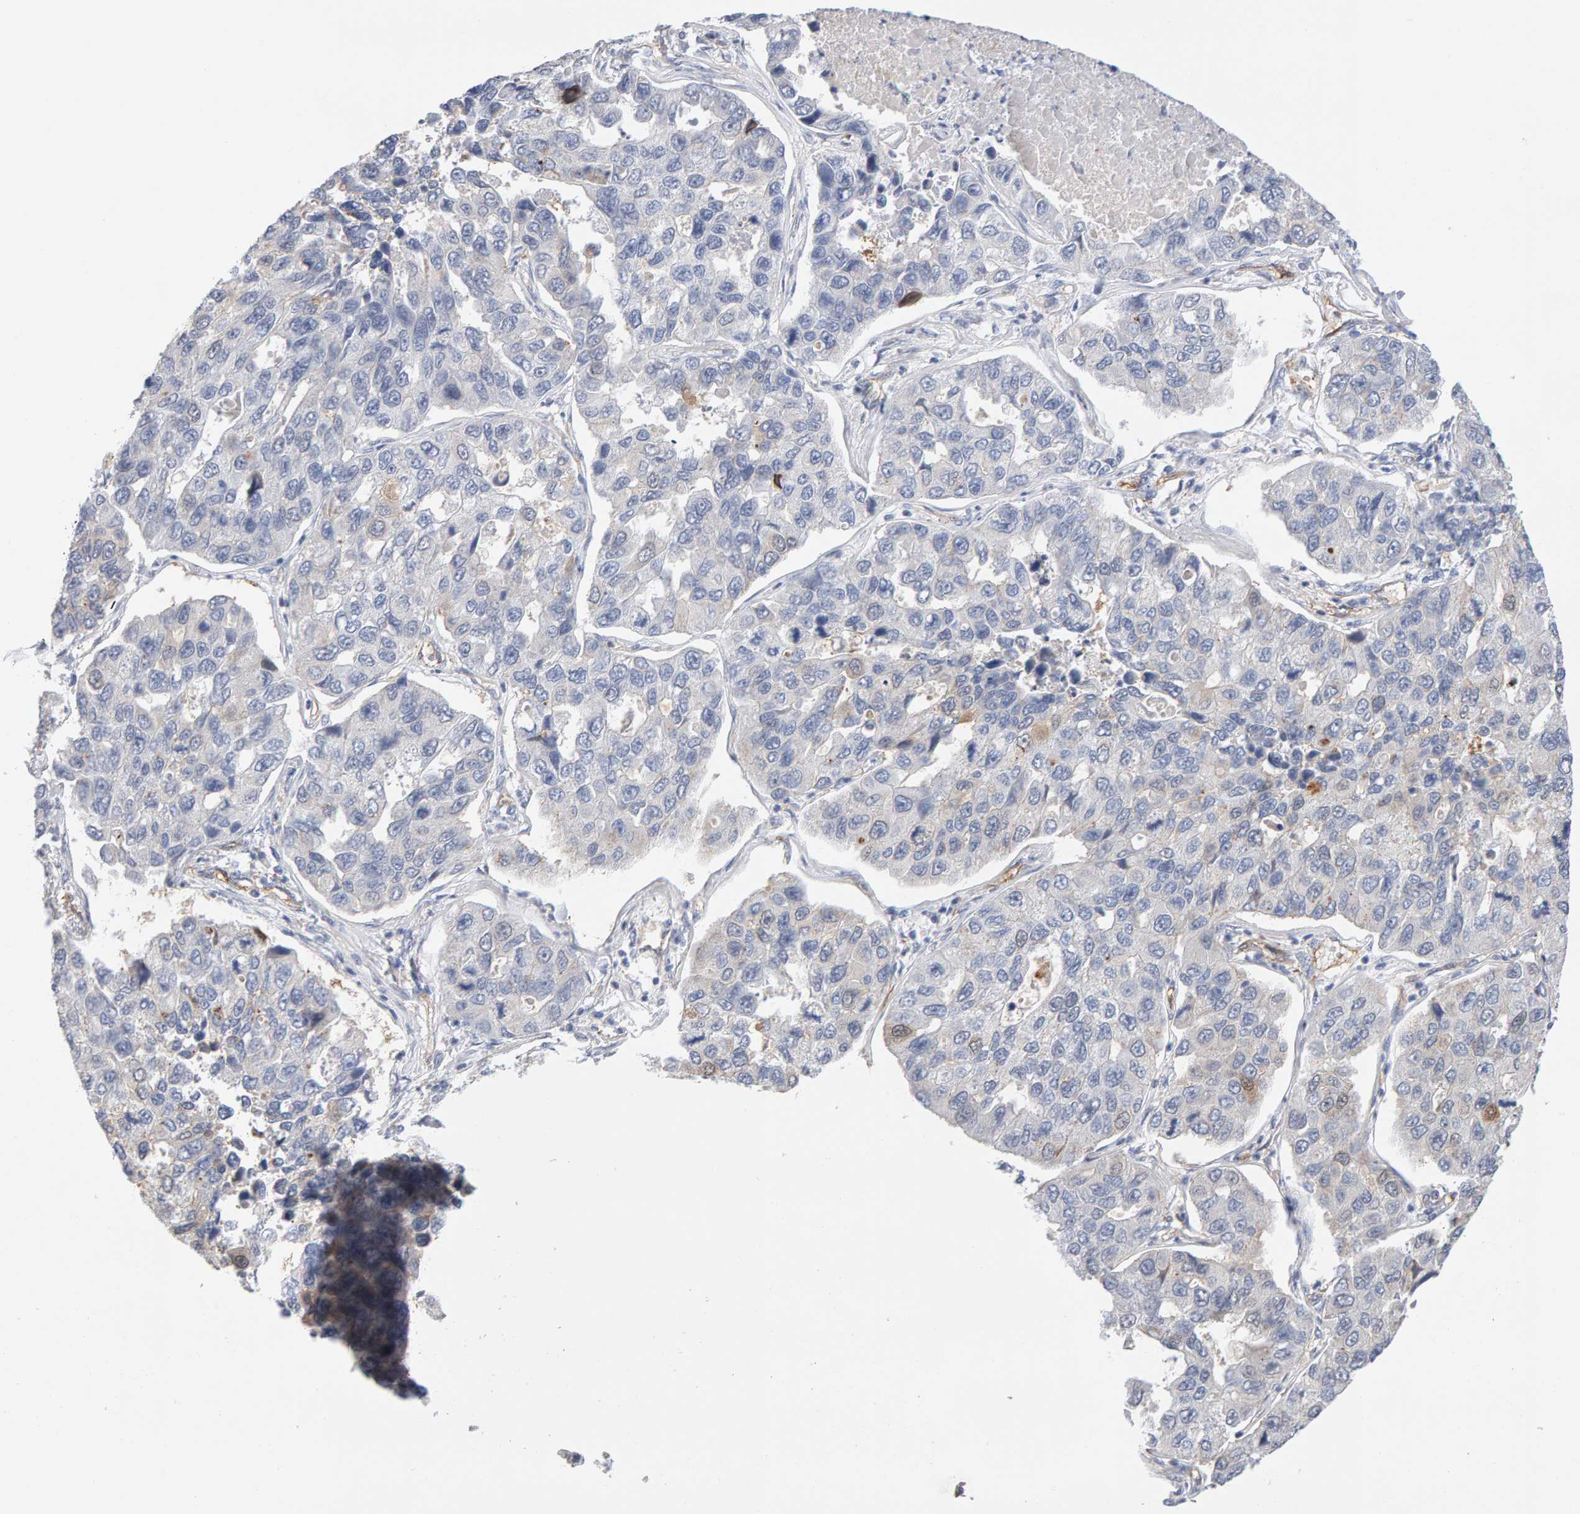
{"staining": {"intensity": "negative", "quantity": "none", "location": "none"}, "tissue": "lung cancer", "cell_type": "Tumor cells", "image_type": "cancer", "snomed": [{"axis": "morphology", "description": "Adenocarcinoma, NOS"}, {"axis": "topography", "description": "Lung"}], "caption": "DAB (3,3'-diaminobenzidine) immunohistochemical staining of human lung cancer (adenocarcinoma) demonstrates no significant staining in tumor cells.", "gene": "METRNL", "patient": {"sex": "male", "age": 64}}